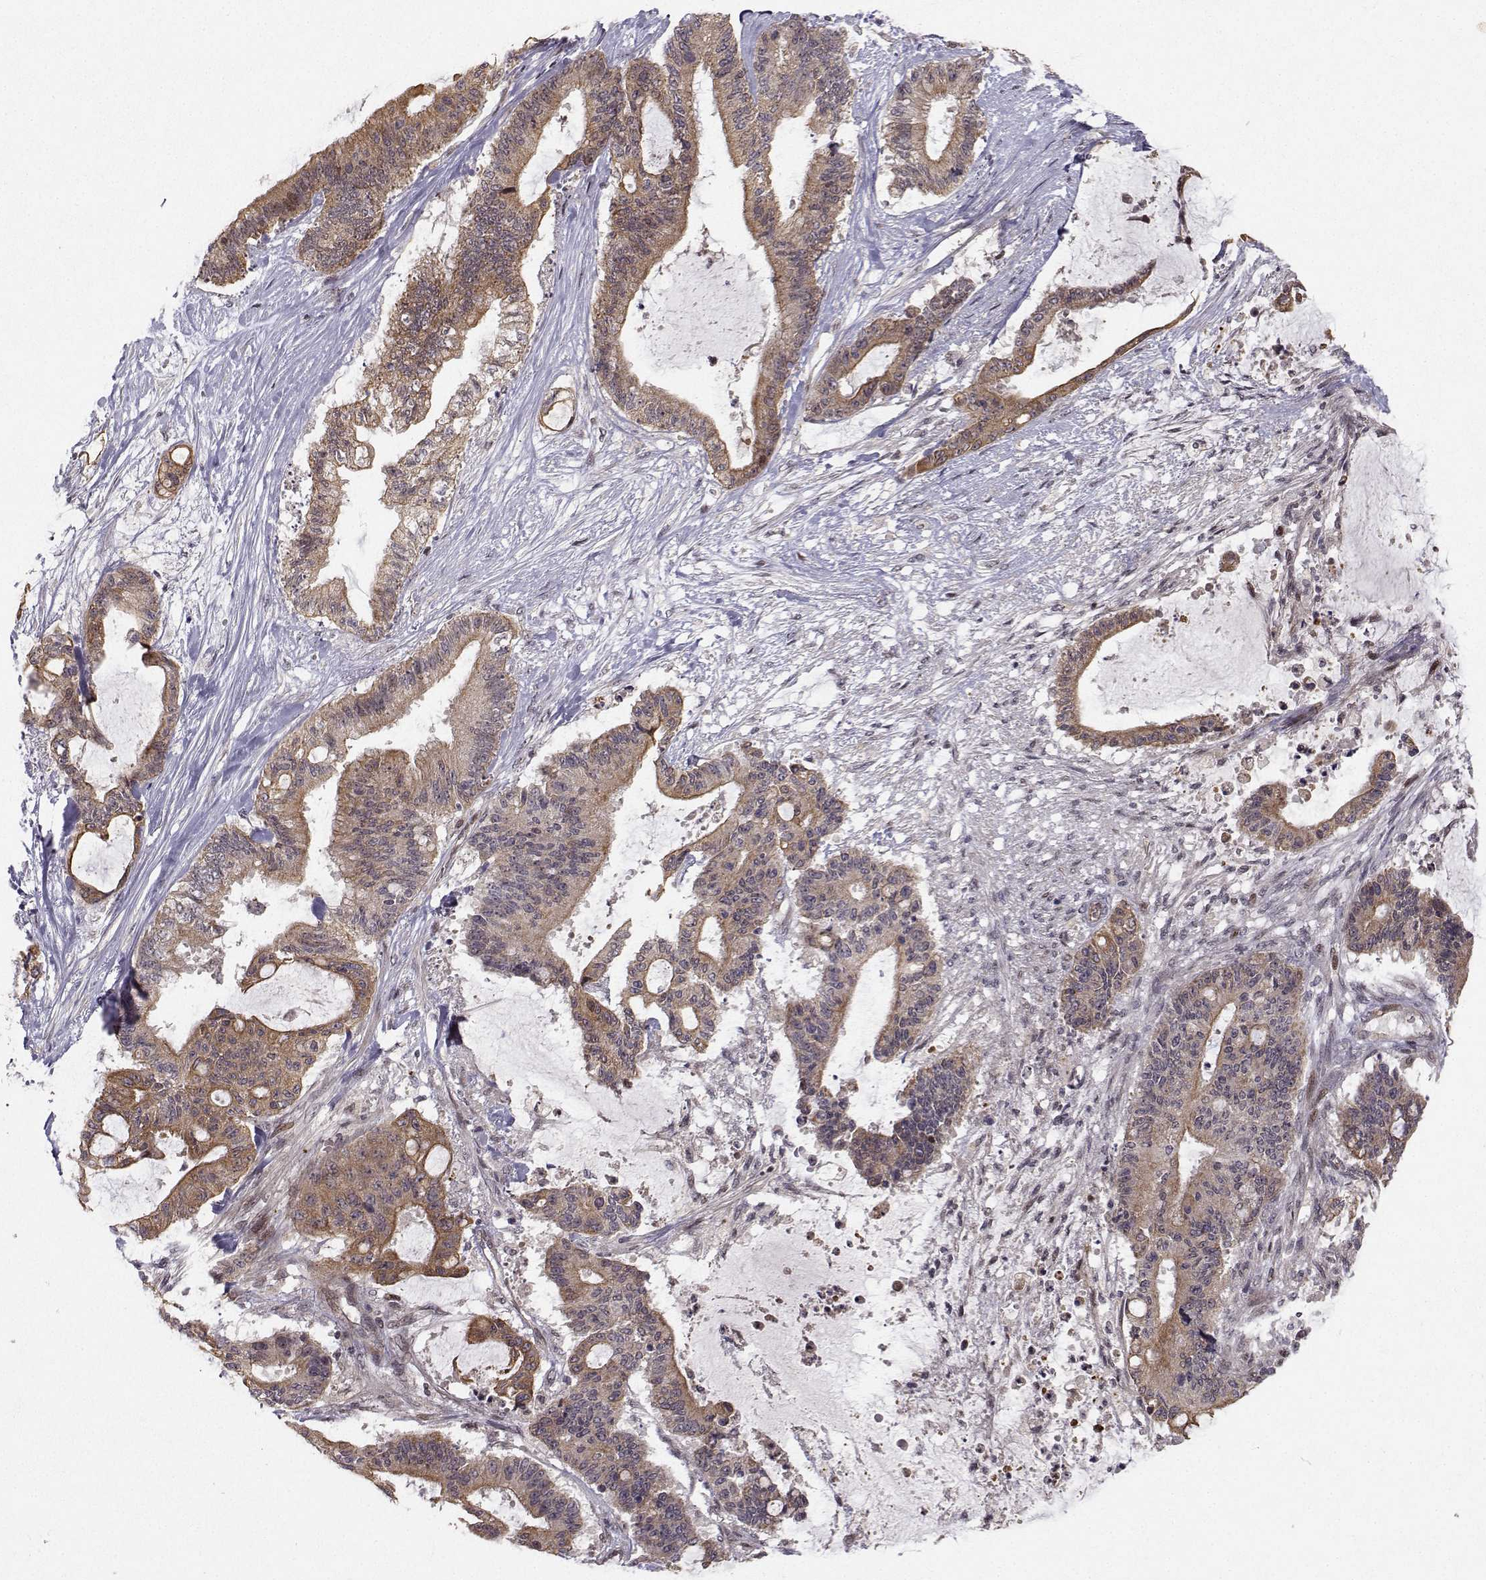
{"staining": {"intensity": "moderate", "quantity": ">75%", "location": "cytoplasmic/membranous"}, "tissue": "liver cancer", "cell_type": "Tumor cells", "image_type": "cancer", "snomed": [{"axis": "morphology", "description": "Normal tissue, NOS"}, {"axis": "morphology", "description": "Cholangiocarcinoma"}, {"axis": "topography", "description": "Liver"}, {"axis": "topography", "description": "Peripheral nerve tissue"}], "caption": "An image of human liver cholangiocarcinoma stained for a protein shows moderate cytoplasmic/membranous brown staining in tumor cells. The staining was performed using DAB (3,3'-diaminobenzidine) to visualize the protein expression in brown, while the nuclei were stained in blue with hematoxylin (Magnification: 20x).", "gene": "APC", "patient": {"sex": "female", "age": 73}}